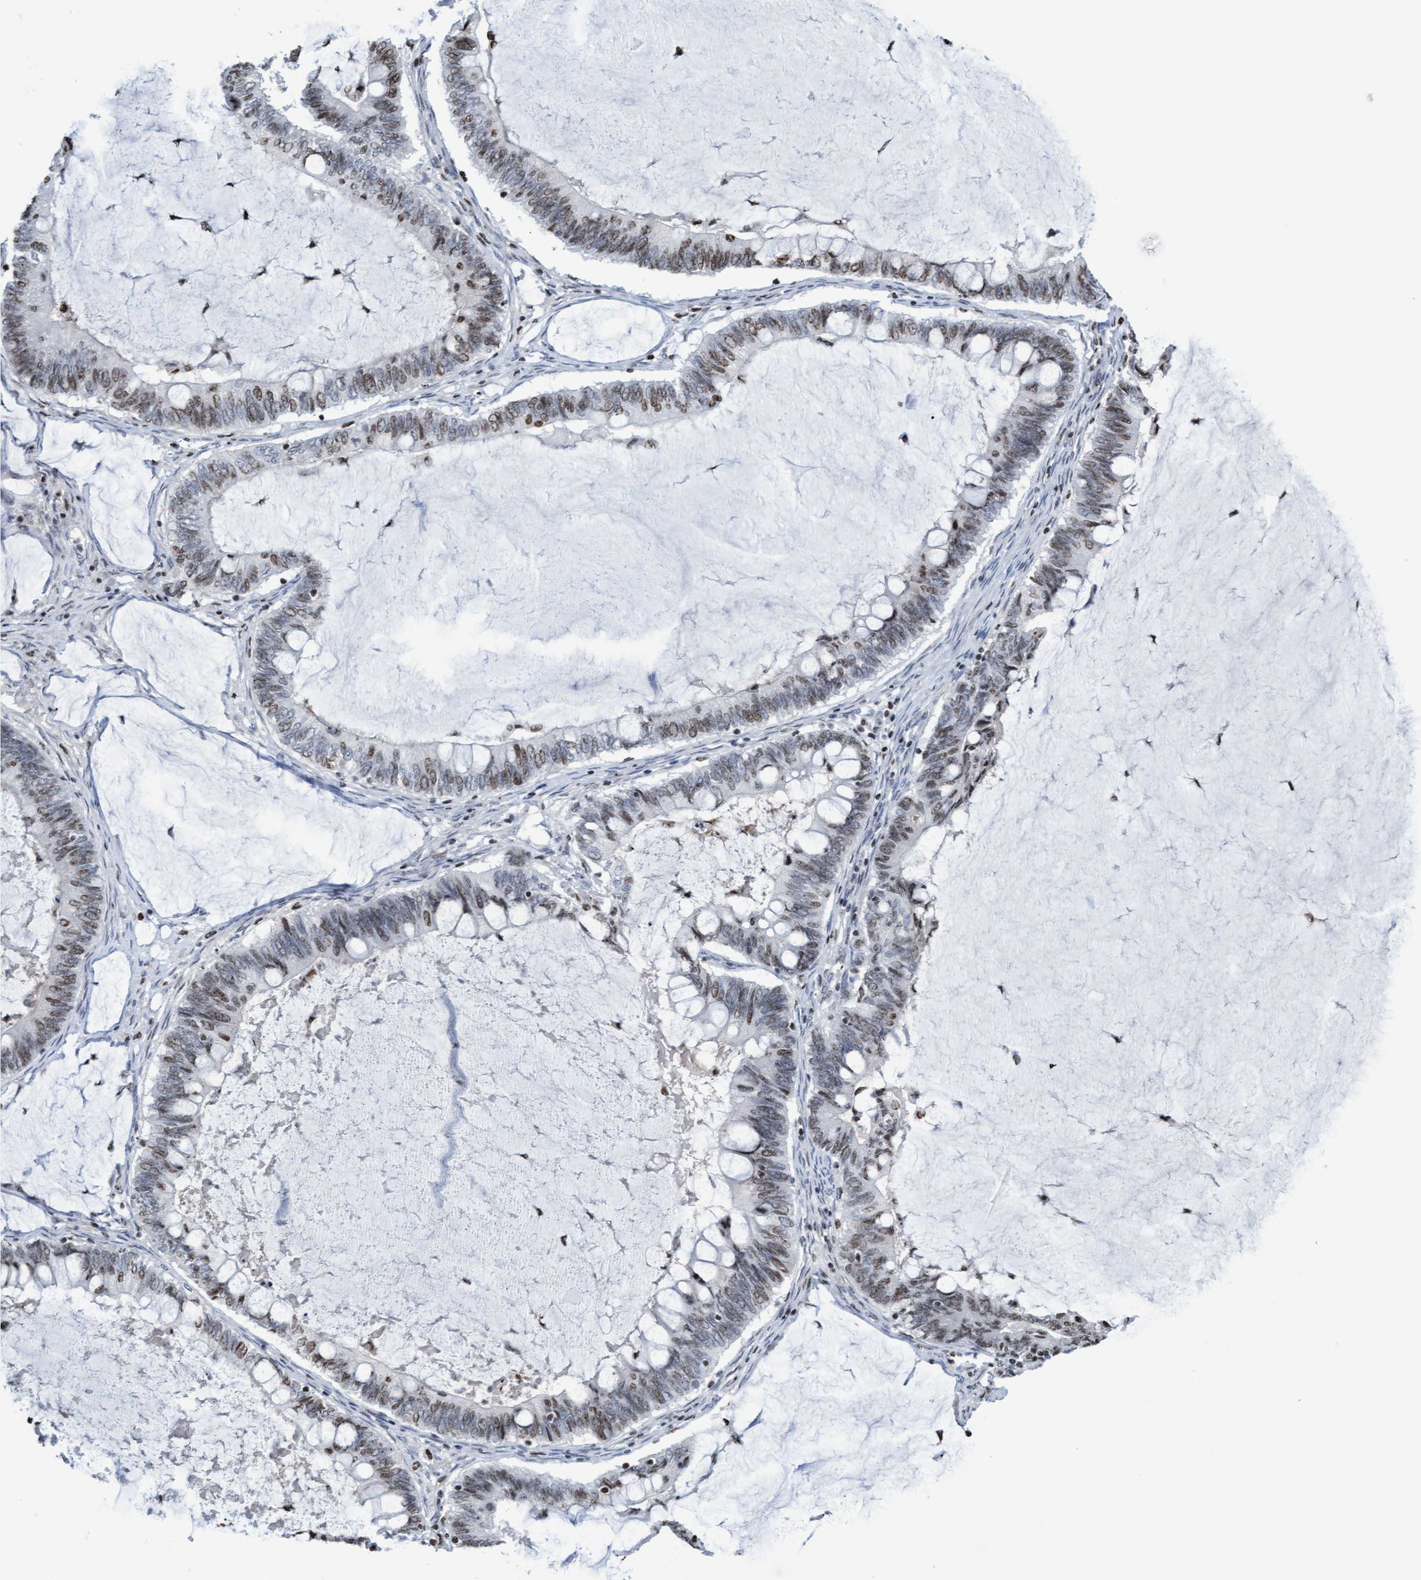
{"staining": {"intensity": "weak", "quantity": ">75%", "location": "nuclear"}, "tissue": "ovarian cancer", "cell_type": "Tumor cells", "image_type": "cancer", "snomed": [{"axis": "morphology", "description": "Cystadenocarcinoma, mucinous, NOS"}, {"axis": "topography", "description": "Ovary"}], "caption": "Immunohistochemical staining of mucinous cystadenocarcinoma (ovarian) exhibits weak nuclear protein staining in approximately >75% of tumor cells.", "gene": "CBX2", "patient": {"sex": "female", "age": 61}}